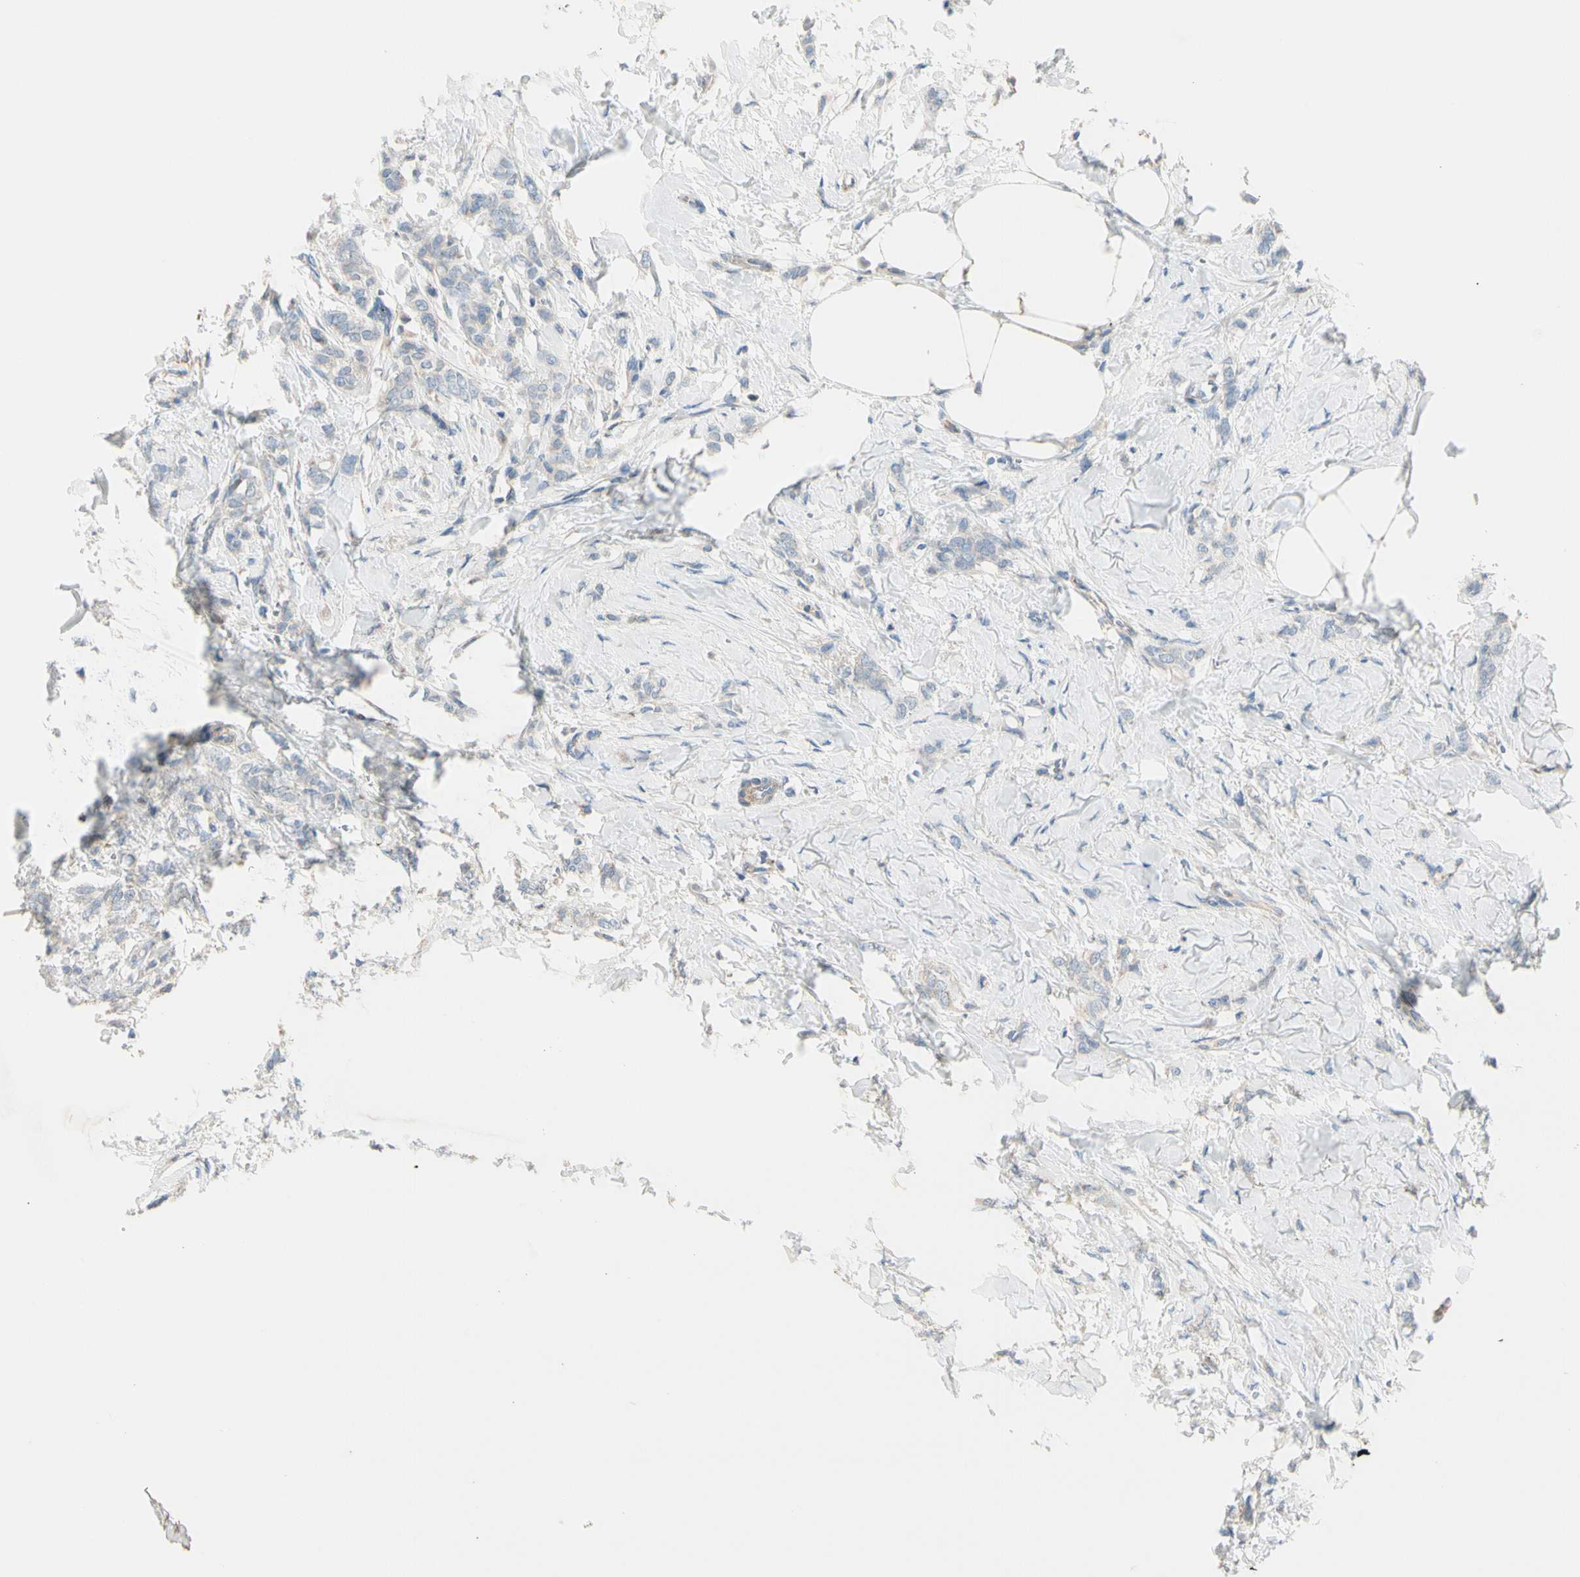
{"staining": {"intensity": "weak", "quantity": "<25%", "location": "cytoplasmic/membranous"}, "tissue": "breast cancer", "cell_type": "Tumor cells", "image_type": "cancer", "snomed": [{"axis": "morphology", "description": "Lobular carcinoma, in situ"}, {"axis": "morphology", "description": "Lobular carcinoma"}, {"axis": "topography", "description": "Breast"}], "caption": "This is a micrograph of IHC staining of breast cancer, which shows no staining in tumor cells. Nuclei are stained in blue.", "gene": "EPHA3", "patient": {"sex": "female", "age": 41}}